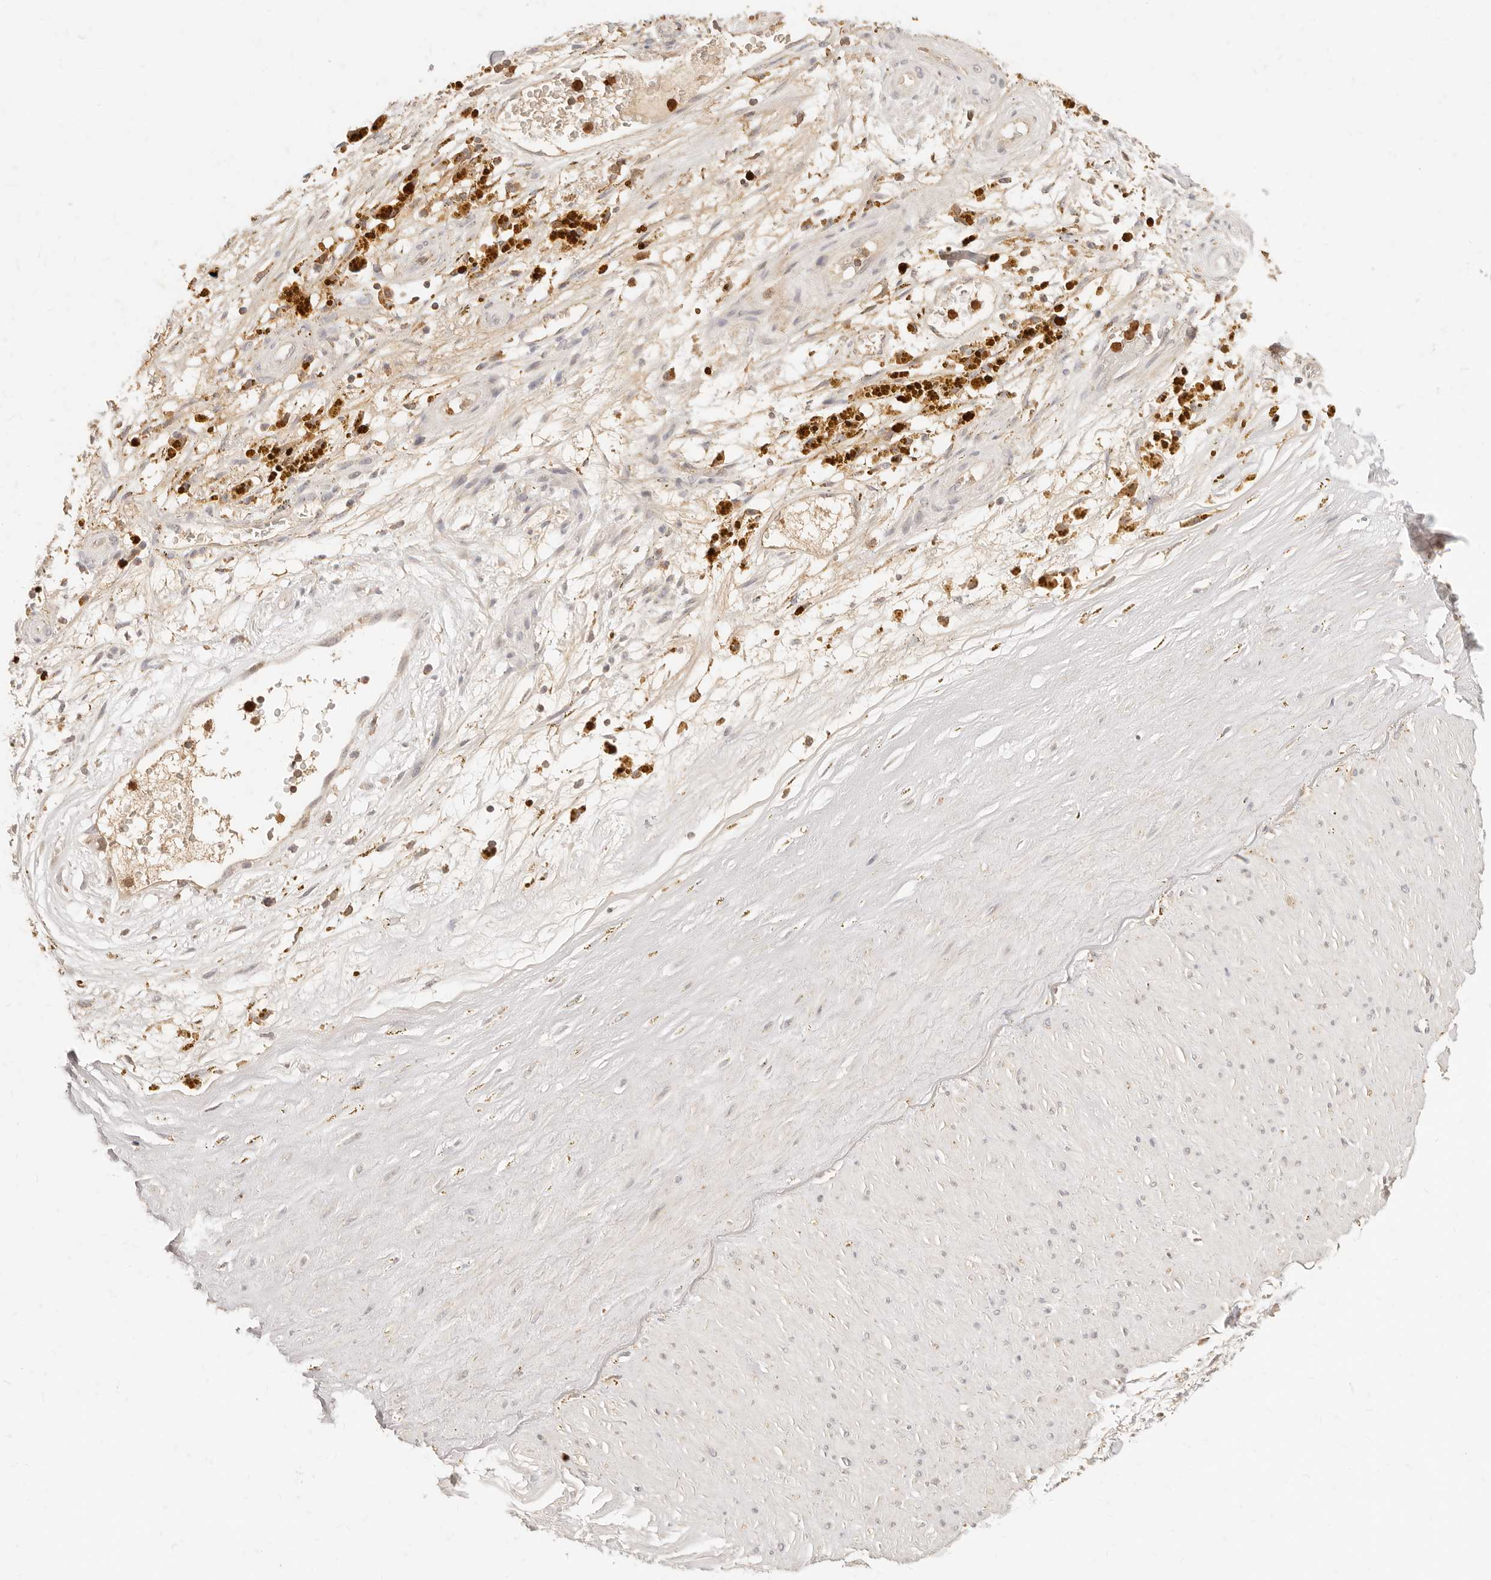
{"staining": {"intensity": "negative", "quantity": "none", "location": "none"}, "tissue": "adipose tissue", "cell_type": "Adipocytes", "image_type": "normal", "snomed": [{"axis": "morphology", "description": "Normal tissue, NOS"}, {"axis": "topography", "description": "Soft tissue"}], "caption": "IHC of benign human adipose tissue displays no positivity in adipocytes. (Immunohistochemistry (ihc), brightfield microscopy, high magnification).", "gene": "TMTC2", "patient": {"sex": "male", "age": 72}}